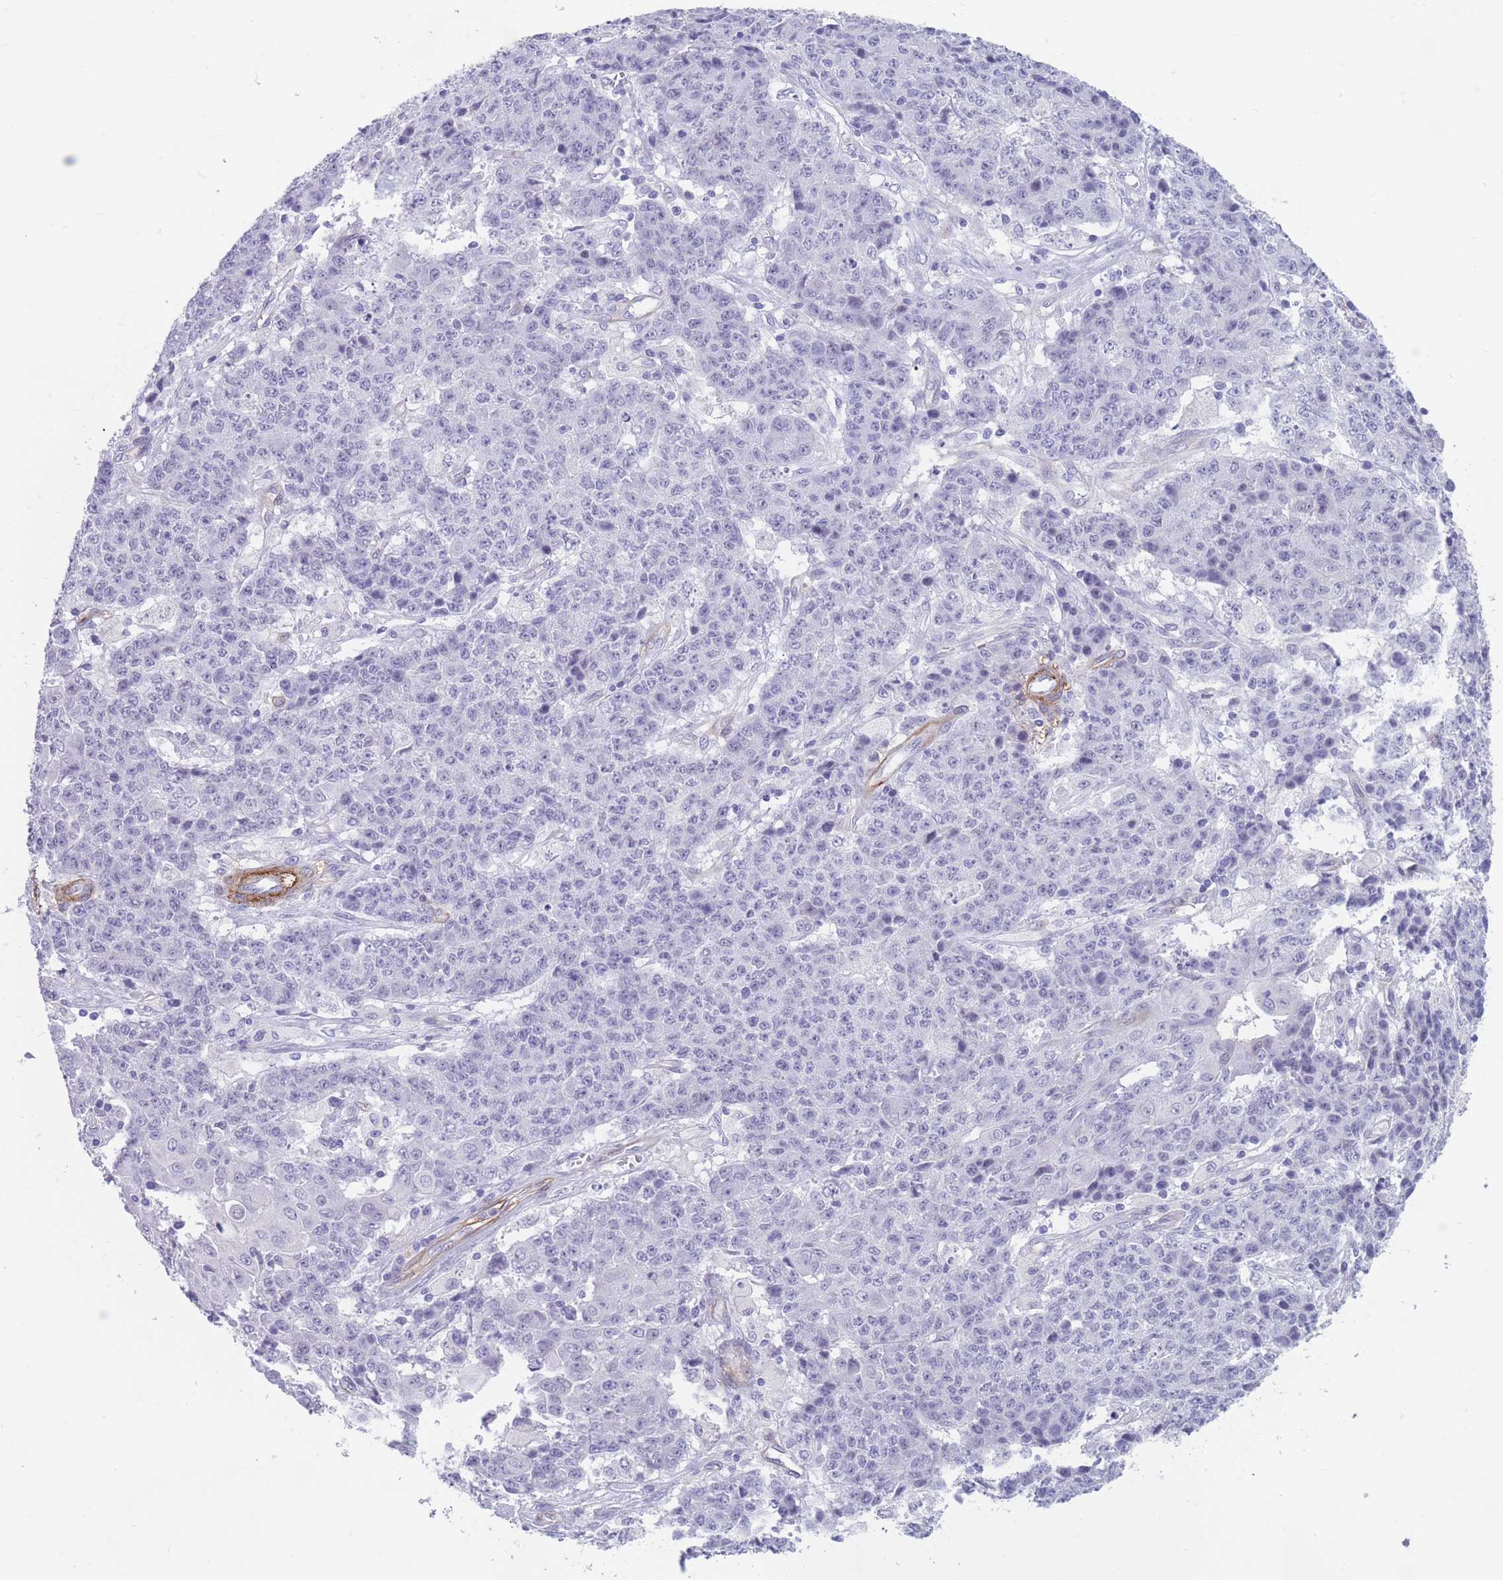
{"staining": {"intensity": "negative", "quantity": "none", "location": "none"}, "tissue": "ovarian cancer", "cell_type": "Tumor cells", "image_type": "cancer", "snomed": [{"axis": "morphology", "description": "Carcinoma, endometroid"}, {"axis": "topography", "description": "Ovary"}], "caption": "DAB (3,3'-diaminobenzidine) immunohistochemical staining of endometroid carcinoma (ovarian) demonstrates no significant staining in tumor cells.", "gene": "DPYD", "patient": {"sex": "female", "age": 42}}